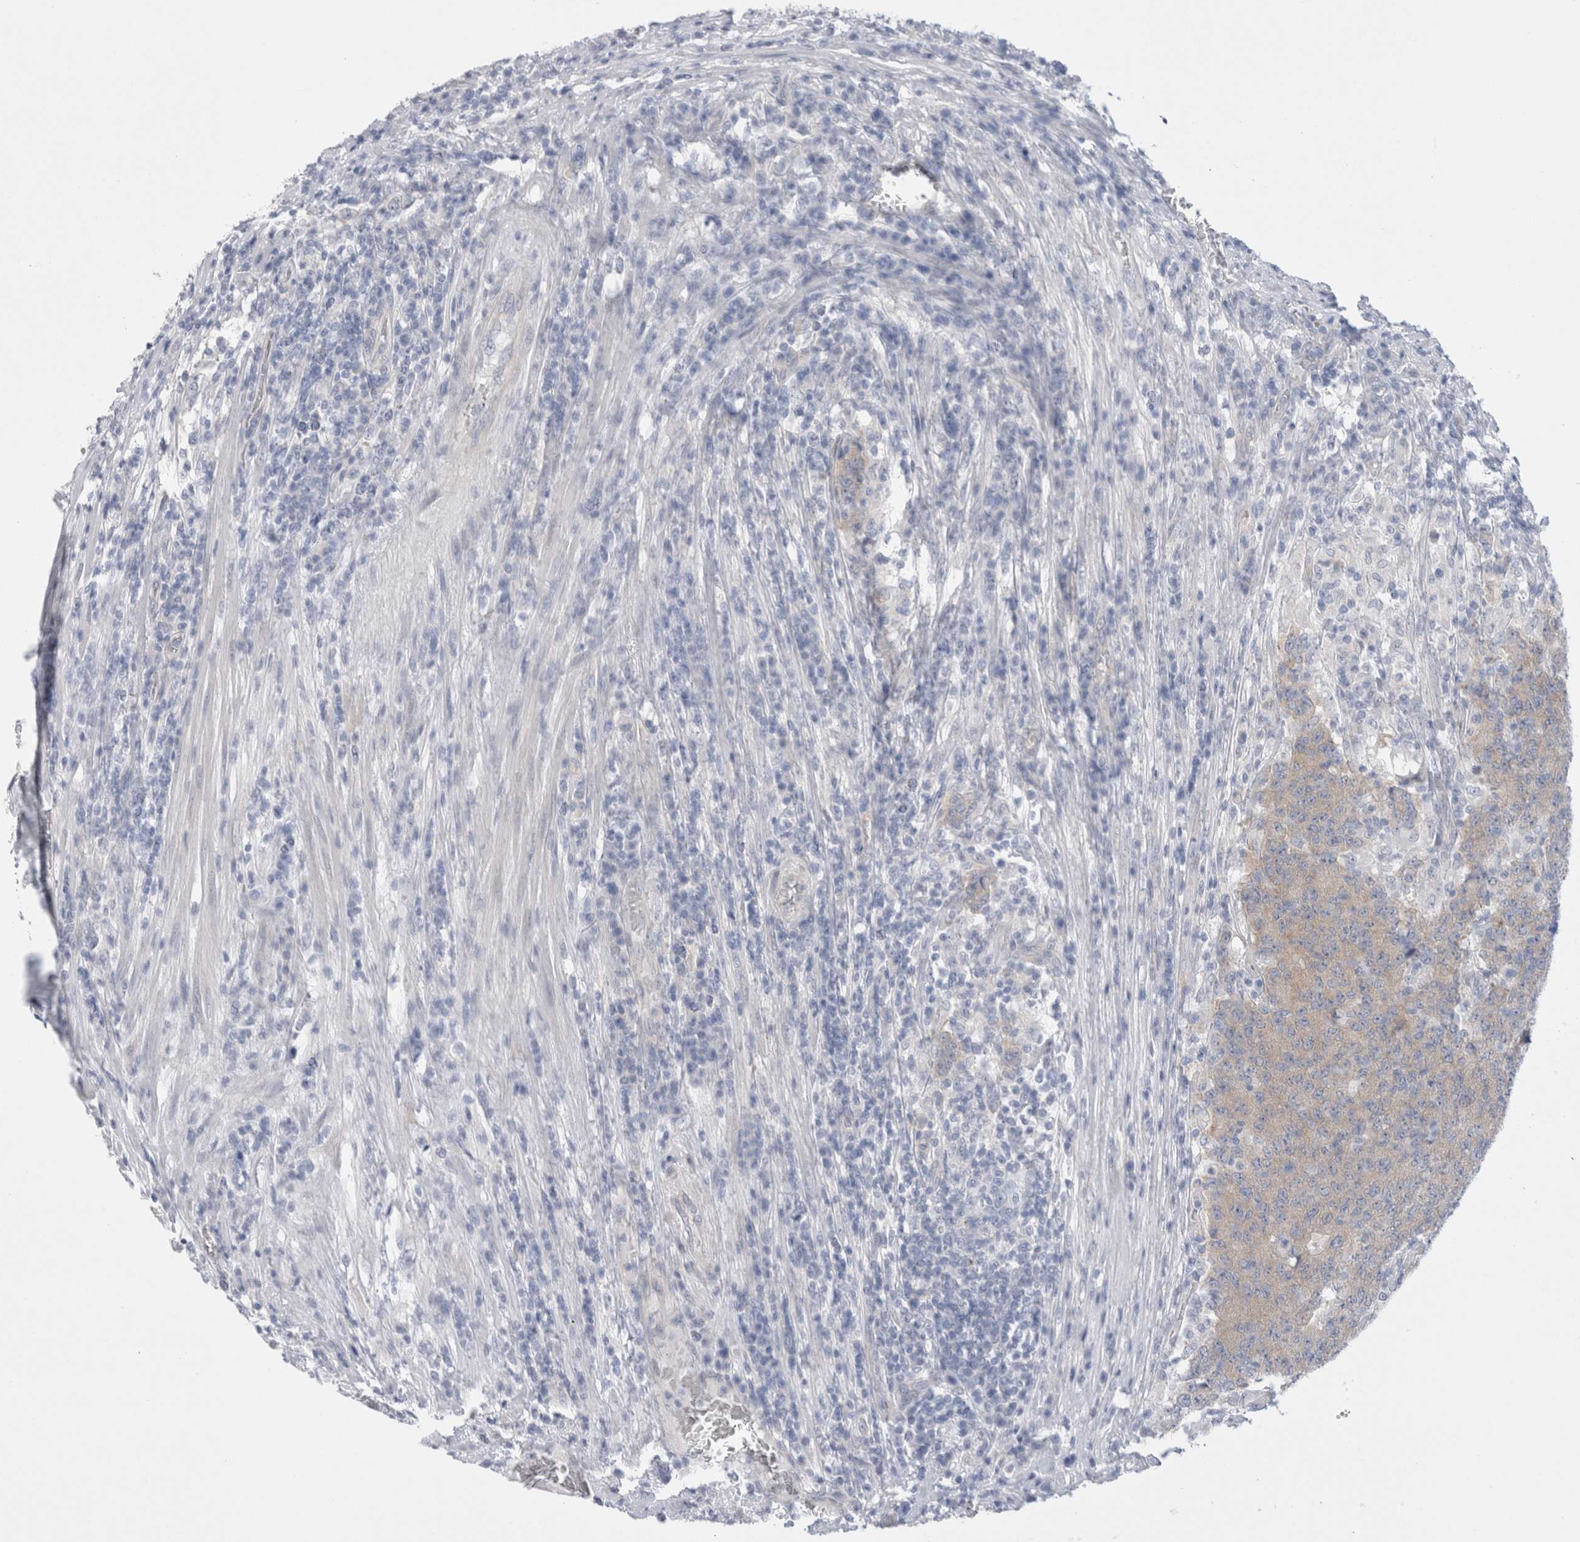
{"staining": {"intensity": "weak", "quantity": ">75%", "location": "cytoplasmic/membranous"}, "tissue": "colorectal cancer", "cell_type": "Tumor cells", "image_type": "cancer", "snomed": [{"axis": "morphology", "description": "Normal tissue, NOS"}, {"axis": "morphology", "description": "Adenocarcinoma, NOS"}, {"axis": "topography", "description": "Colon"}], "caption": "Immunohistochemistry (IHC) (DAB) staining of human colorectal cancer (adenocarcinoma) displays weak cytoplasmic/membranous protein staining in about >75% of tumor cells.", "gene": "WIPF2", "patient": {"sex": "female", "age": 75}}